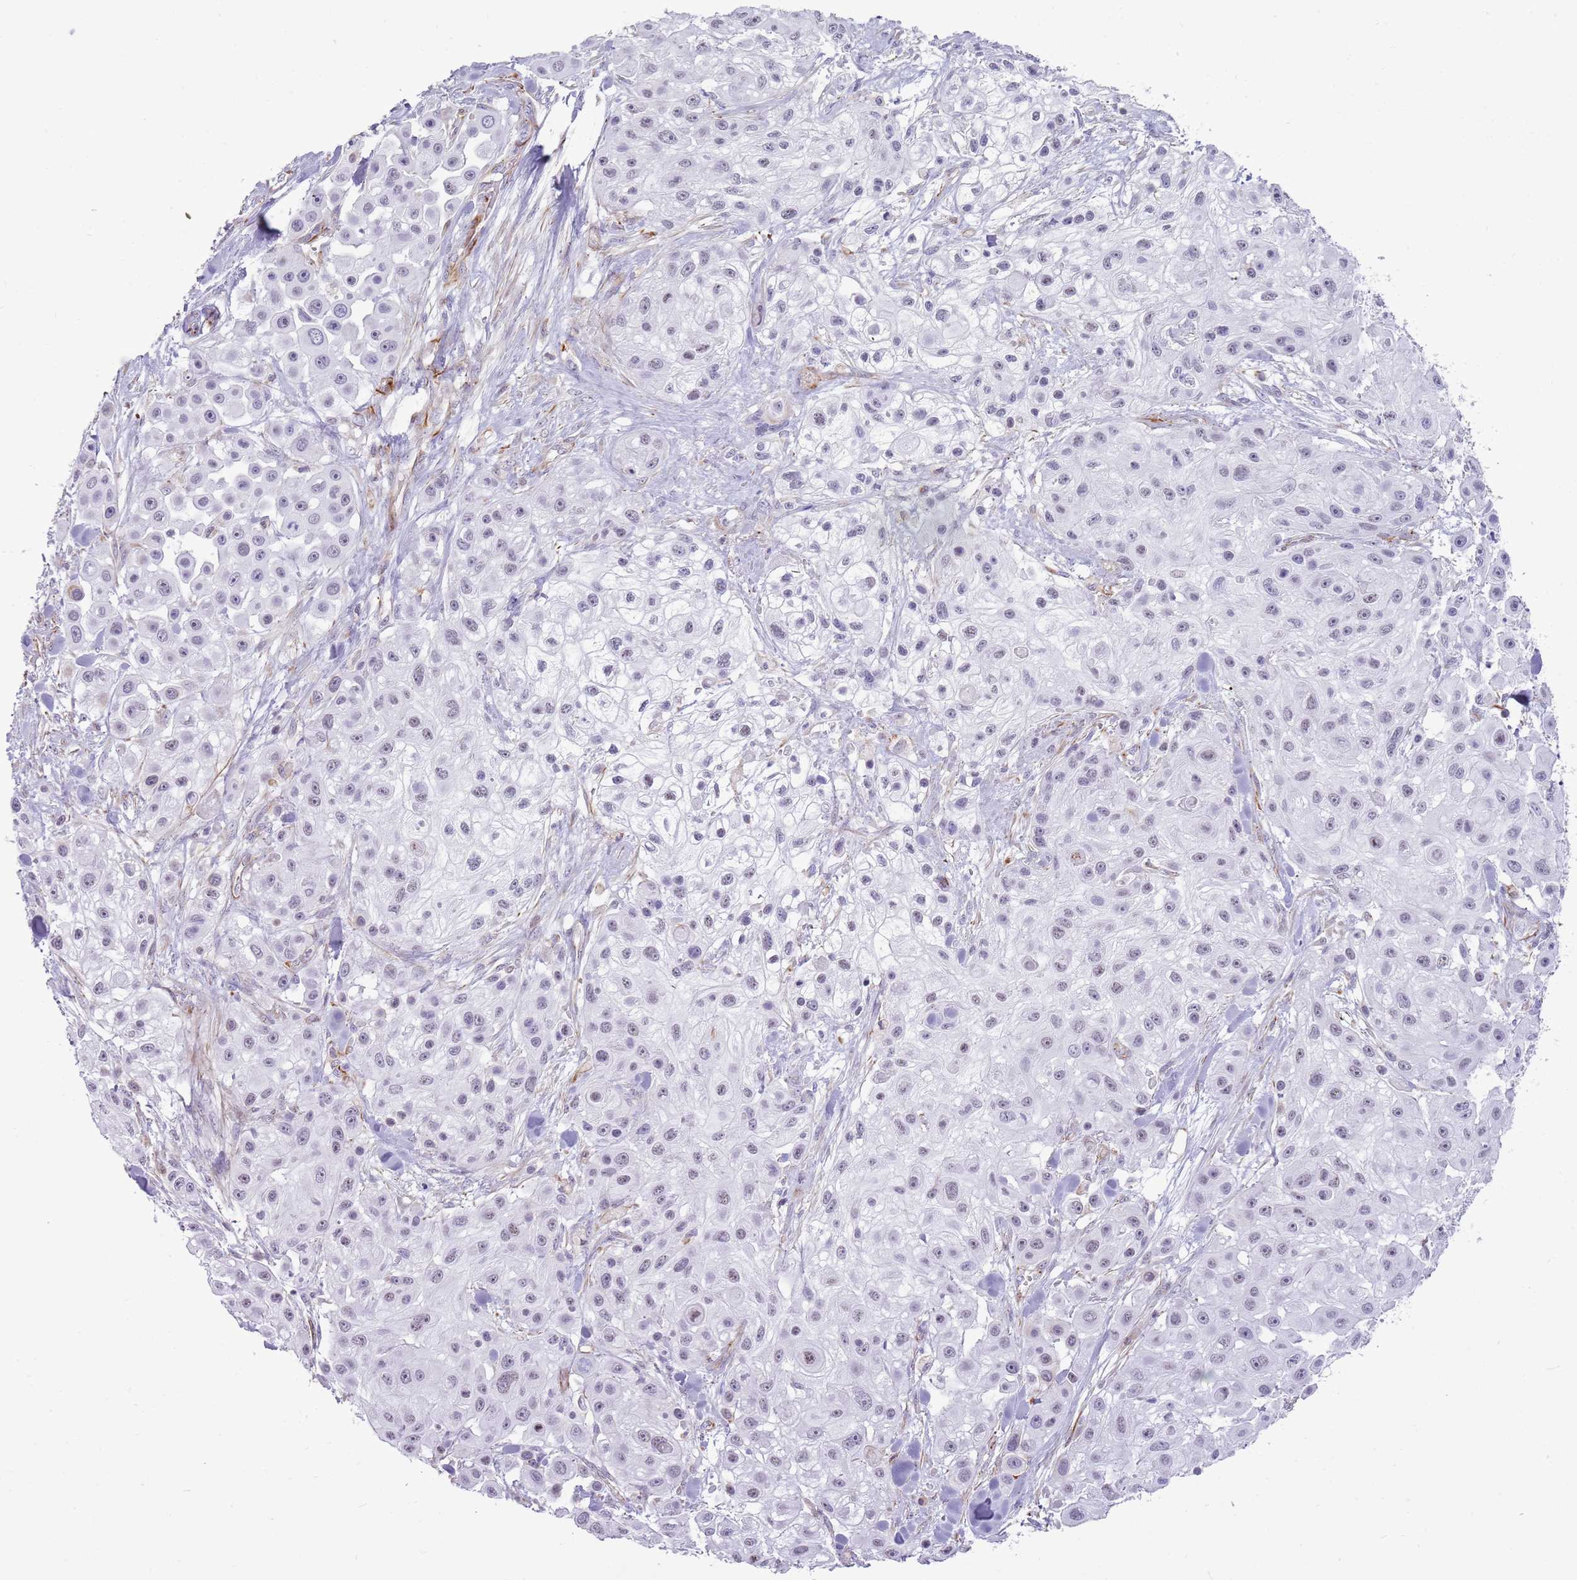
{"staining": {"intensity": "negative", "quantity": "none", "location": "none"}, "tissue": "skin cancer", "cell_type": "Tumor cells", "image_type": "cancer", "snomed": [{"axis": "morphology", "description": "Squamous cell carcinoma, NOS"}, {"axis": "topography", "description": "Skin"}], "caption": "DAB (3,3'-diaminobenzidine) immunohistochemical staining of skin cancer (squamous cell carcinoma) demonstrates no significant expression in tumor cells. Brightfield microscopy of immunohistochemistry stained with DAB (3,3'-diaminobenzidine) (brown) and hematoxylin (blue), captured at high magnification.", "gene": "NBPF3", "patient": {"sex": "male", "age": 67}}